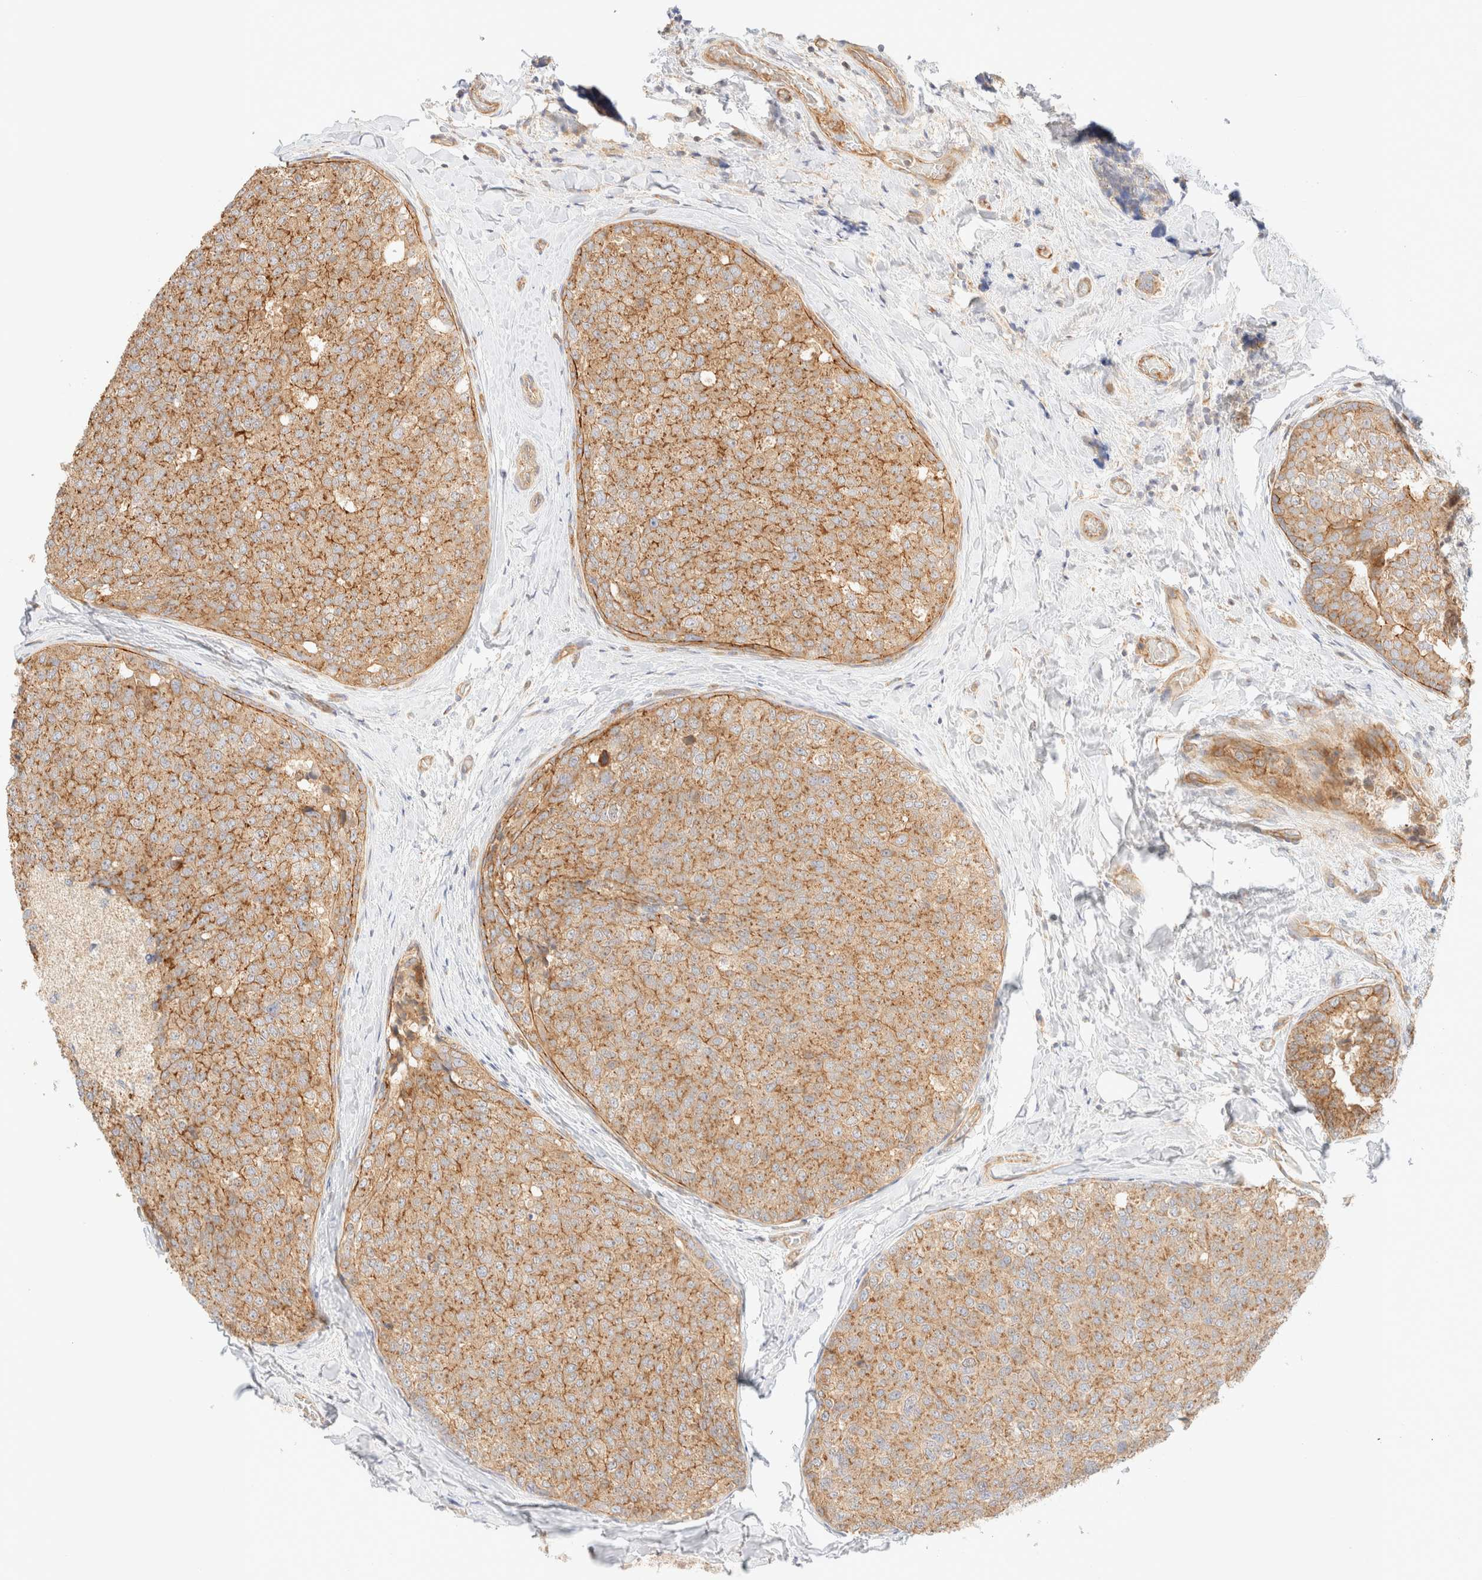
{"staining": {"intensity": "moderate", "quantity": ">75%", "location": "cytoplasmic/membranous"}, "tissue": "breast cancer", "cell_type": "Tumor cells", "image_type": "cancer", "snomed": [{"axis": "morphology", "description": "Normal tissue, NOS"}, {"axis": "morphology", "description": "Duct carcinoma"}, {"axis": "topography", "description": "Breast"}], "caption": "Moderate cytoplasmic/membranous staining is present in about >75% of tumor cells in breast cancer (intraductal carcinoma). The staining is performed using DAB (3,3'-diaminobenzidine) brown chromogen to label protein expression. The nuclei are counter-stained blue using hematoxylin.", "gene": "MYO10", "patient": {"sex": "female", "age": 43}}